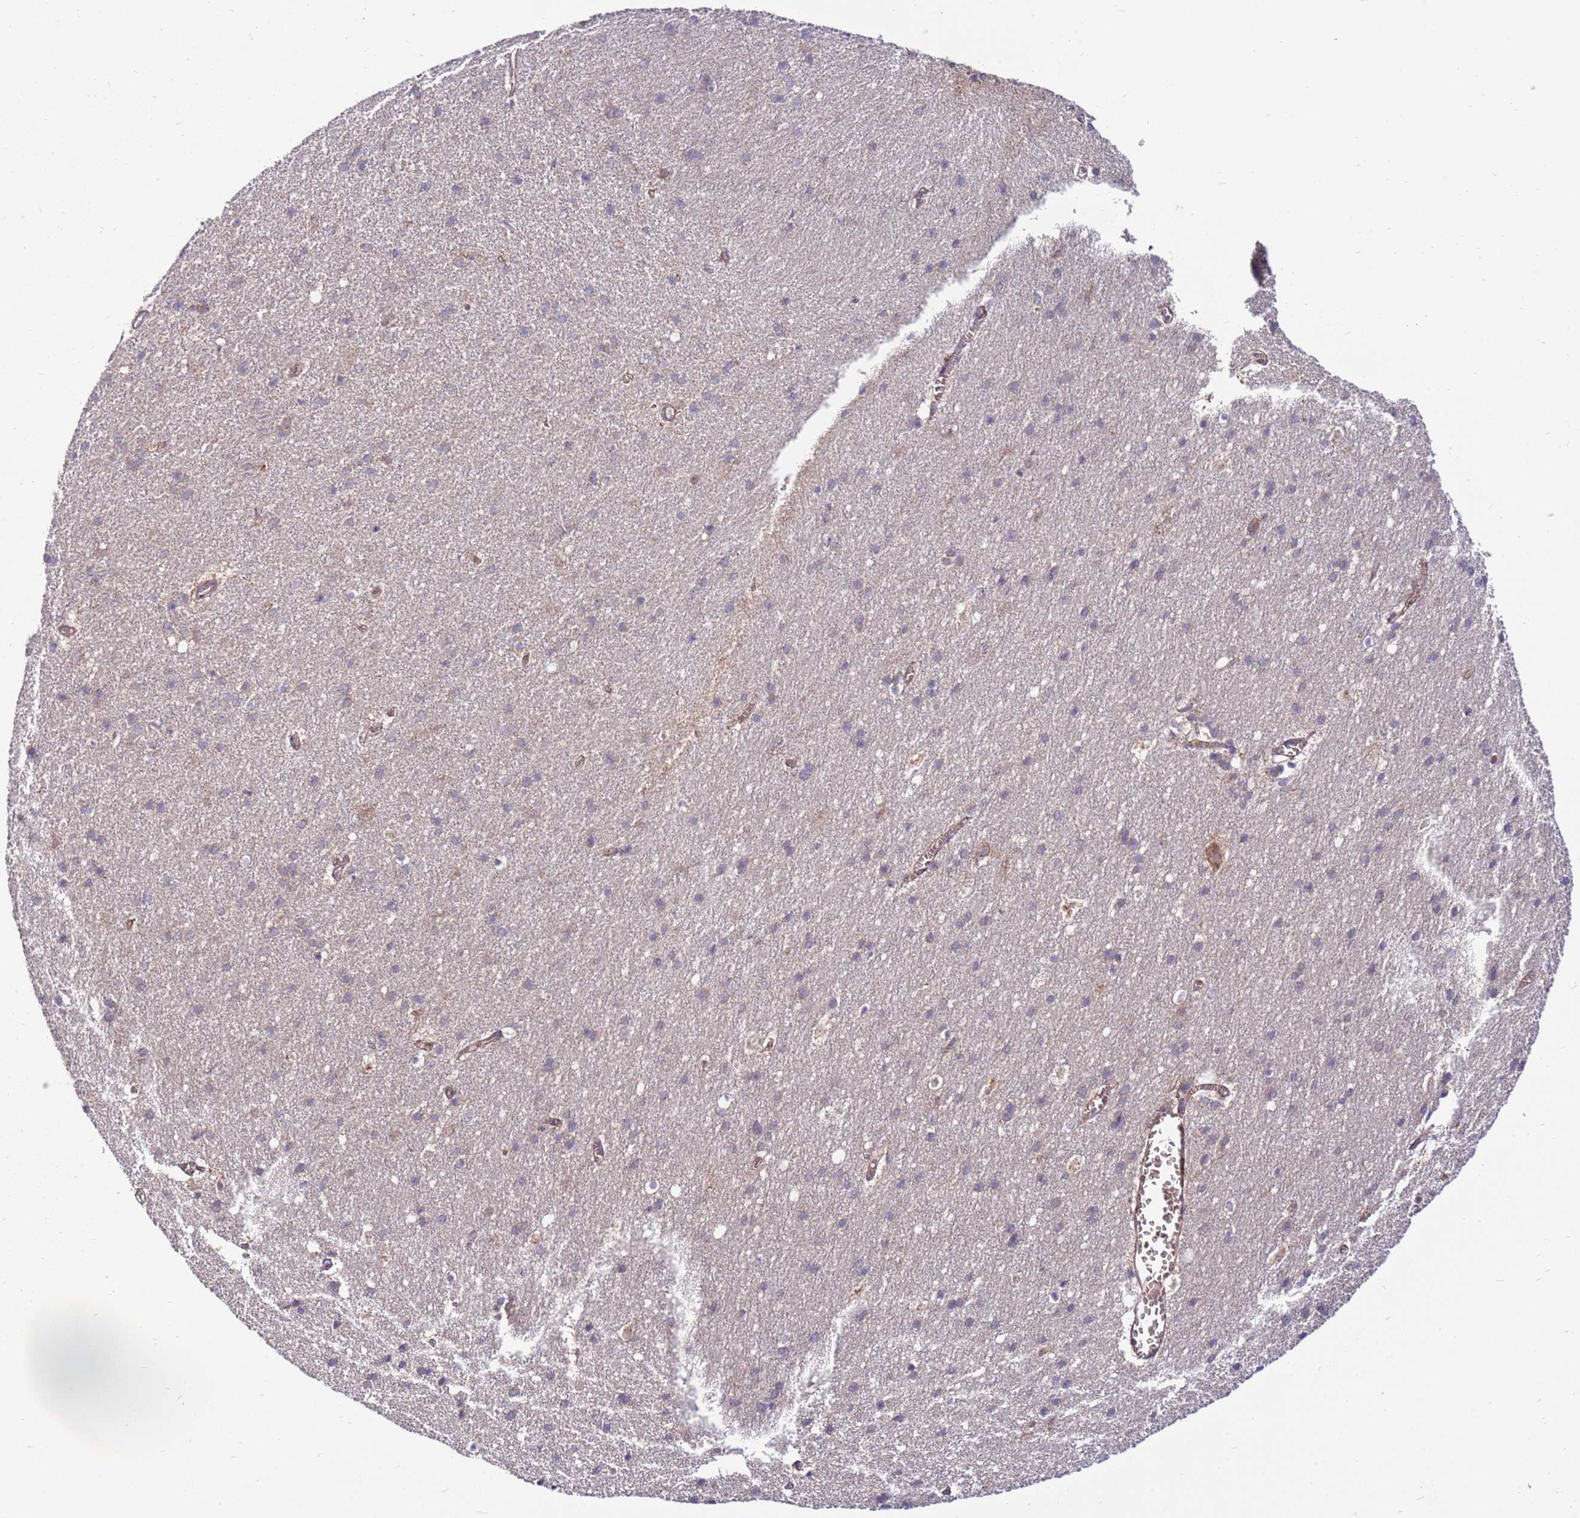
{"staining": {"intensity": "moderate", "quantity": ">75%", "location": "cytoplasmic/membranous"}, "tissue": "cerebral cortex", "cell_type": "Endothelial cells", "image_type": "normal", "snomed": [{"axis": "morphology", "description": "Normal tissue, NOS"}, {"axis": "topography", "description": "Cerebral cortex"}], "caption": "Endothelial cells demonstrate medium levels of moderate cytoplasmic/membranous positivity in about >75% of cells in normal cerebral cortex. (brown staining indicates protein expression, while blue staining denotes nuclei).", "gene": "SLC44A5", "patient": {"sex": "male", "age": 54}}